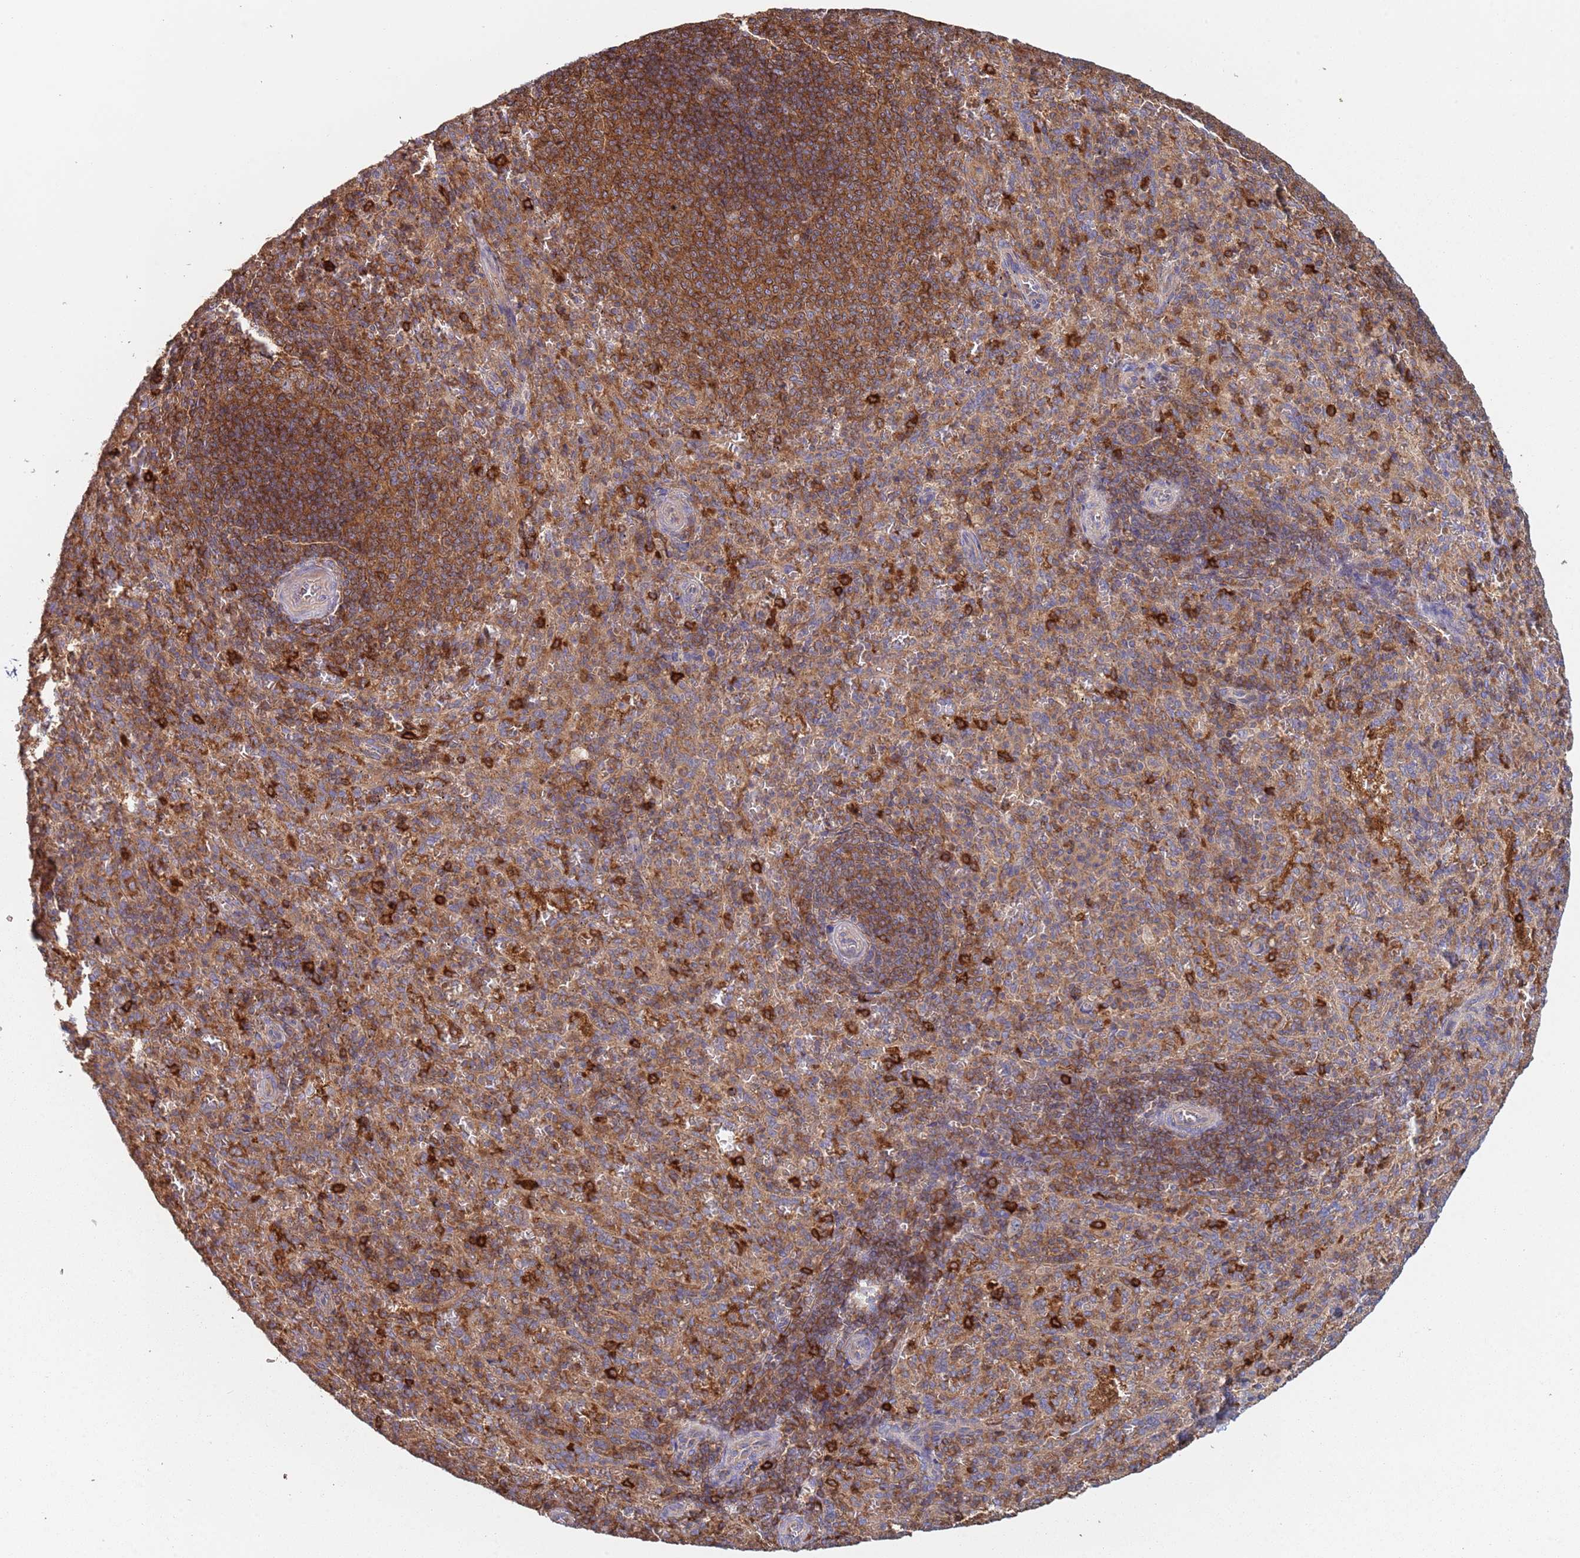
{"staining": {"intensity": "strong", "quantity": "25%-75%", "location": "cytoplasmic/membranous"}, "tissue": "spleen", "cell_type": "Cells in red pulp", "image_type": "normal", "snomed": [{"axis": "morphology", "description": "Normal tissue, NOS"}, {"axis": "topography", "description": "Spleen"}], "caption": "IHC (DAB) staining of unremarkable spleen displays strong cytoplasmic/membranous protein positivity in approximately 25%-75% of cells in red pulp. (IHC, brightfield microscopy, high magnification).", "gene": "GDI1", "patient": {"sex": "female", "age": 21}}